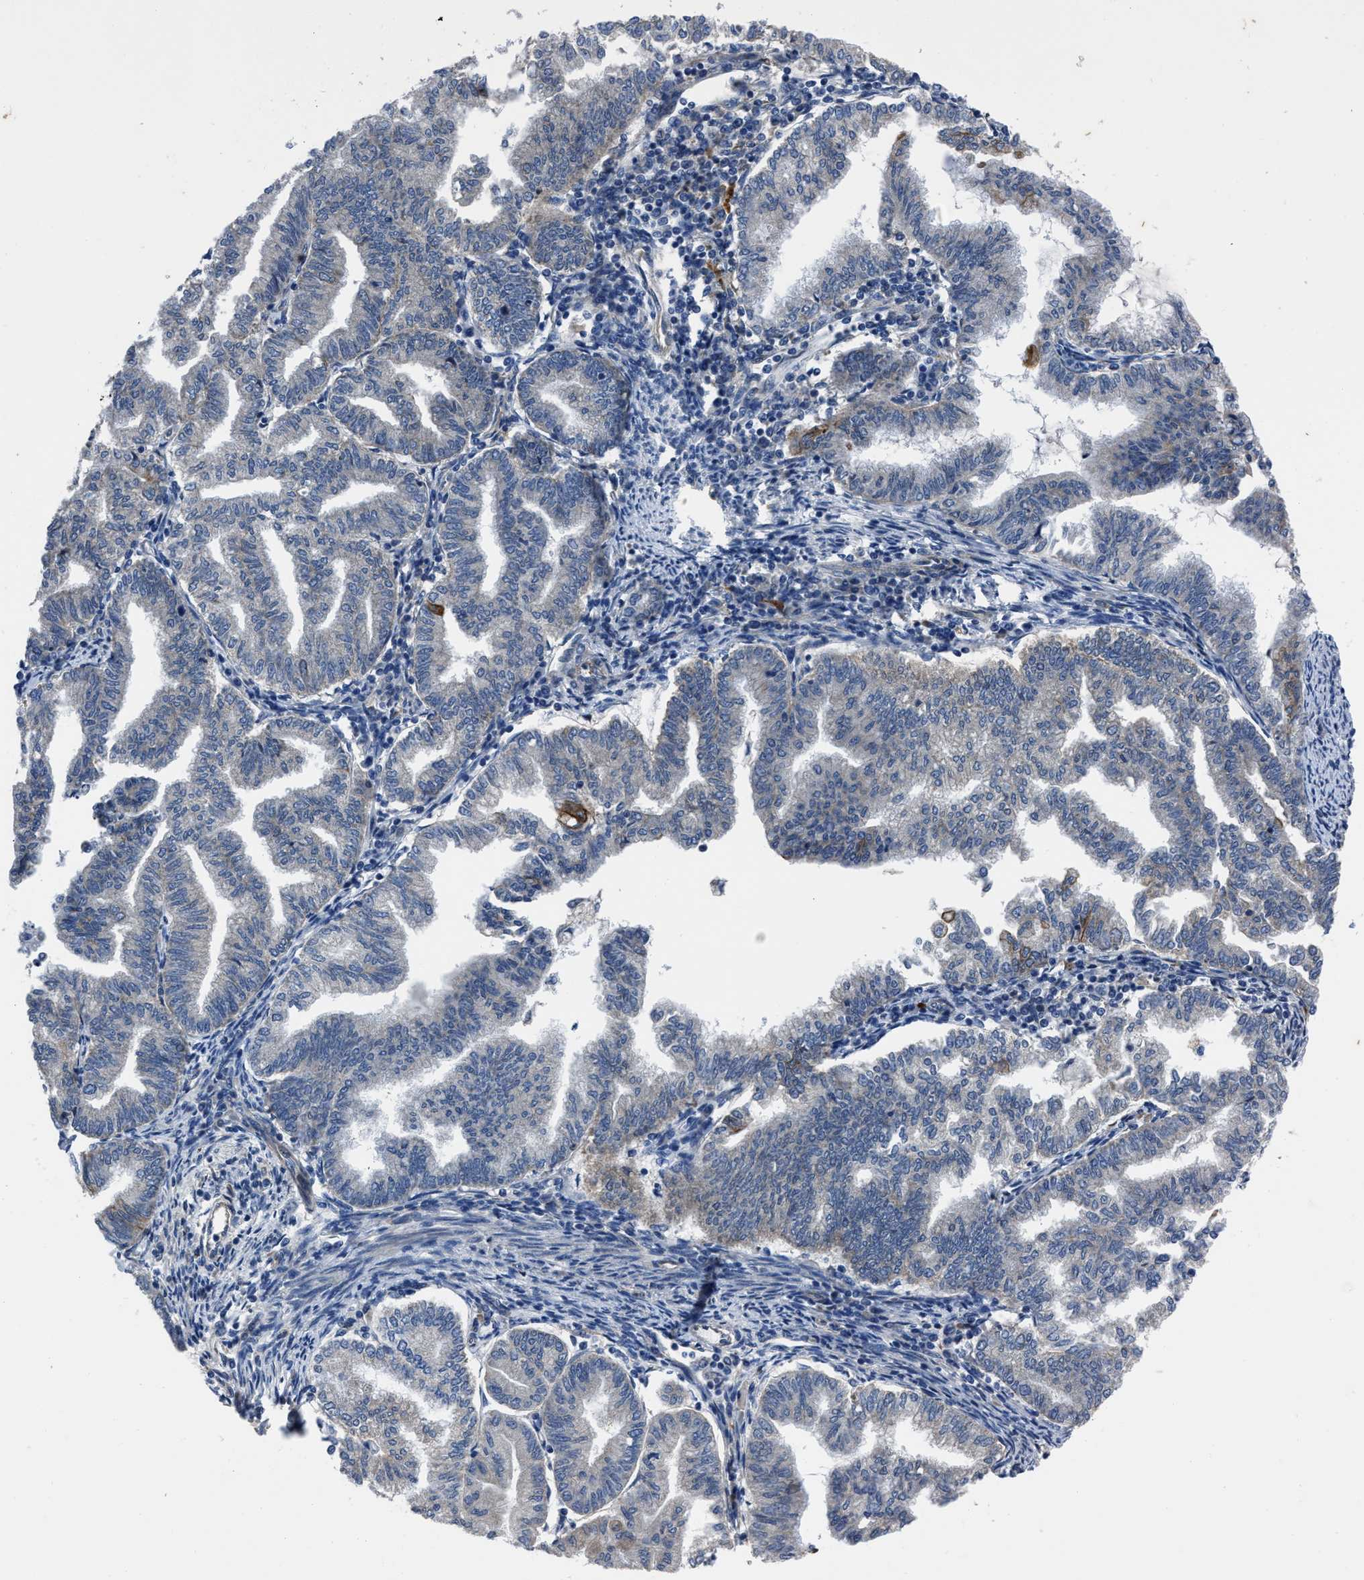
{"staining": {"intensity": "moderate", "quantity": "<25%", "location": "cytoplasmic/membranous"}, "tissue": "endometrial cancer", "cell_type": "Tumor cells", "image_type": "cancer", "snomed": [{"axis": "morphology", "description": "Polyp, NOS"}, {"axis": "morphology", "description": "Adenocarcinoma, NOS"}, {"axis": "morphology", "description": "Adenoma, NOS"}, {"axis": "topography", "description": "Endometrium"}], "caption": "Human endometrial adenoma stained with a protein marker exhibits moderate staining in tumor cells.", "gene": "ERC1", "patient": {"sex": "female", "age": 79}}